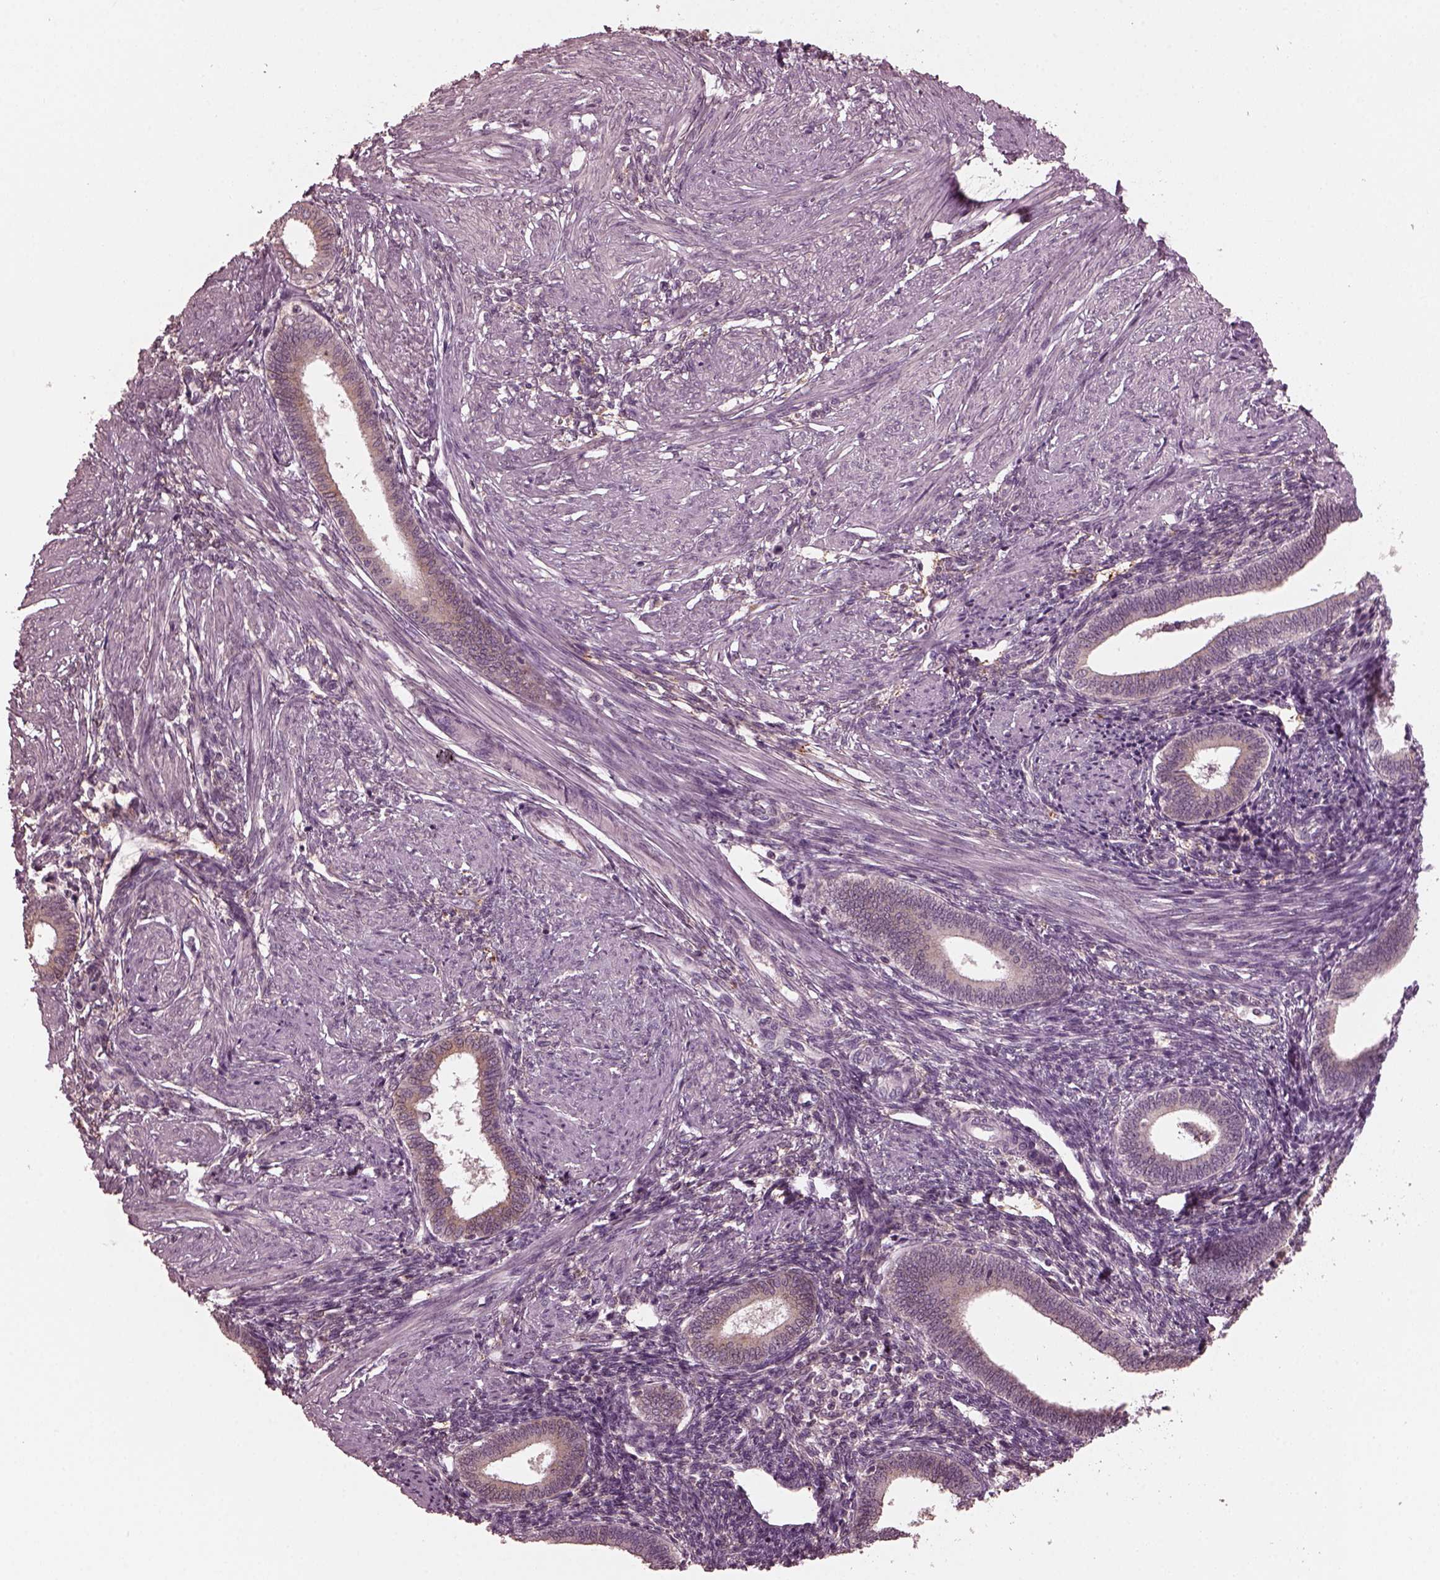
{"staining": {"intensity": "negative", "quantity": "none", "location": "none"}, "tissue": "endometrium", "cell_type": "Cells in endometrial stroma", "image_type": "normal", "snomed": [{"axis": "morphology", "description": "Normal tissue, NOS"}, {"axis": "topography", "description": "Endometrium"}], "caption": "There is no significant positivity in cells in endometrial stroma of endometrium. (DAB (3,3'-diaminobenzidine) immunohistochemistry (IHC), high magnification).", "gene": "PORCN", "patient": {"sex": "female", "age": 42}}